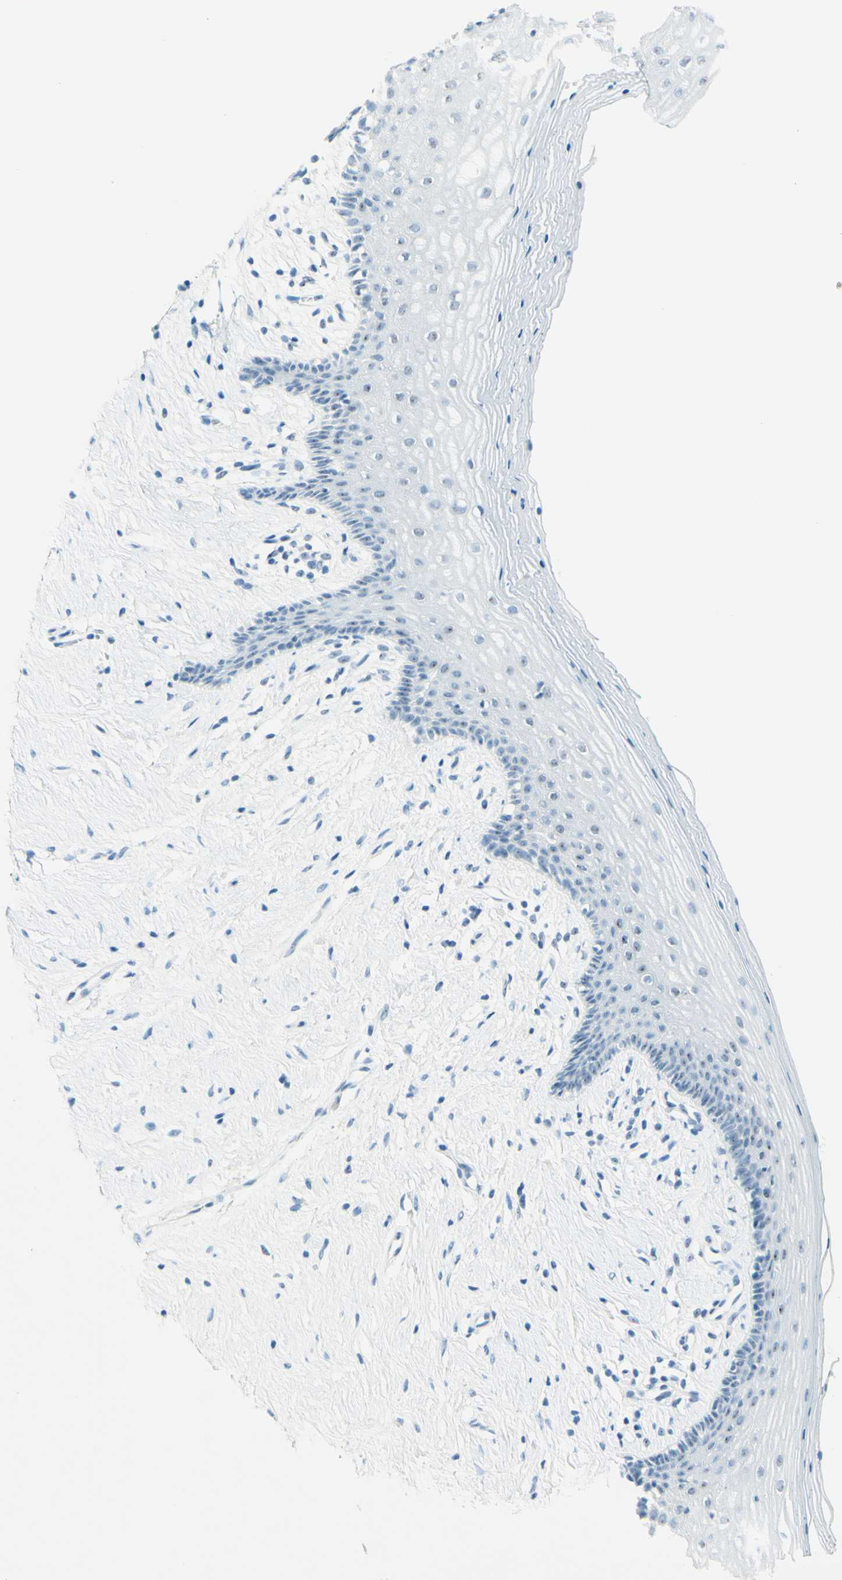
{"staining": {"intensity": "negative", "quantity": "none", "location": "none"}, "tissue": "vagina", "cell_type": "Squamous epithelial cells", "image_type": "normal", "snomed": [{"axis": "morphology", "description": "Normal tissue, NOS"}, {"axis": "topography", "description": "Vagina"}], "caption": "Immunohistochemical staining of unremarkable vagina reveals no significant positivity in squamous epithelial cells.", "gene": "FMR1NB", "patient": {"sex": "female", "age": 44}}